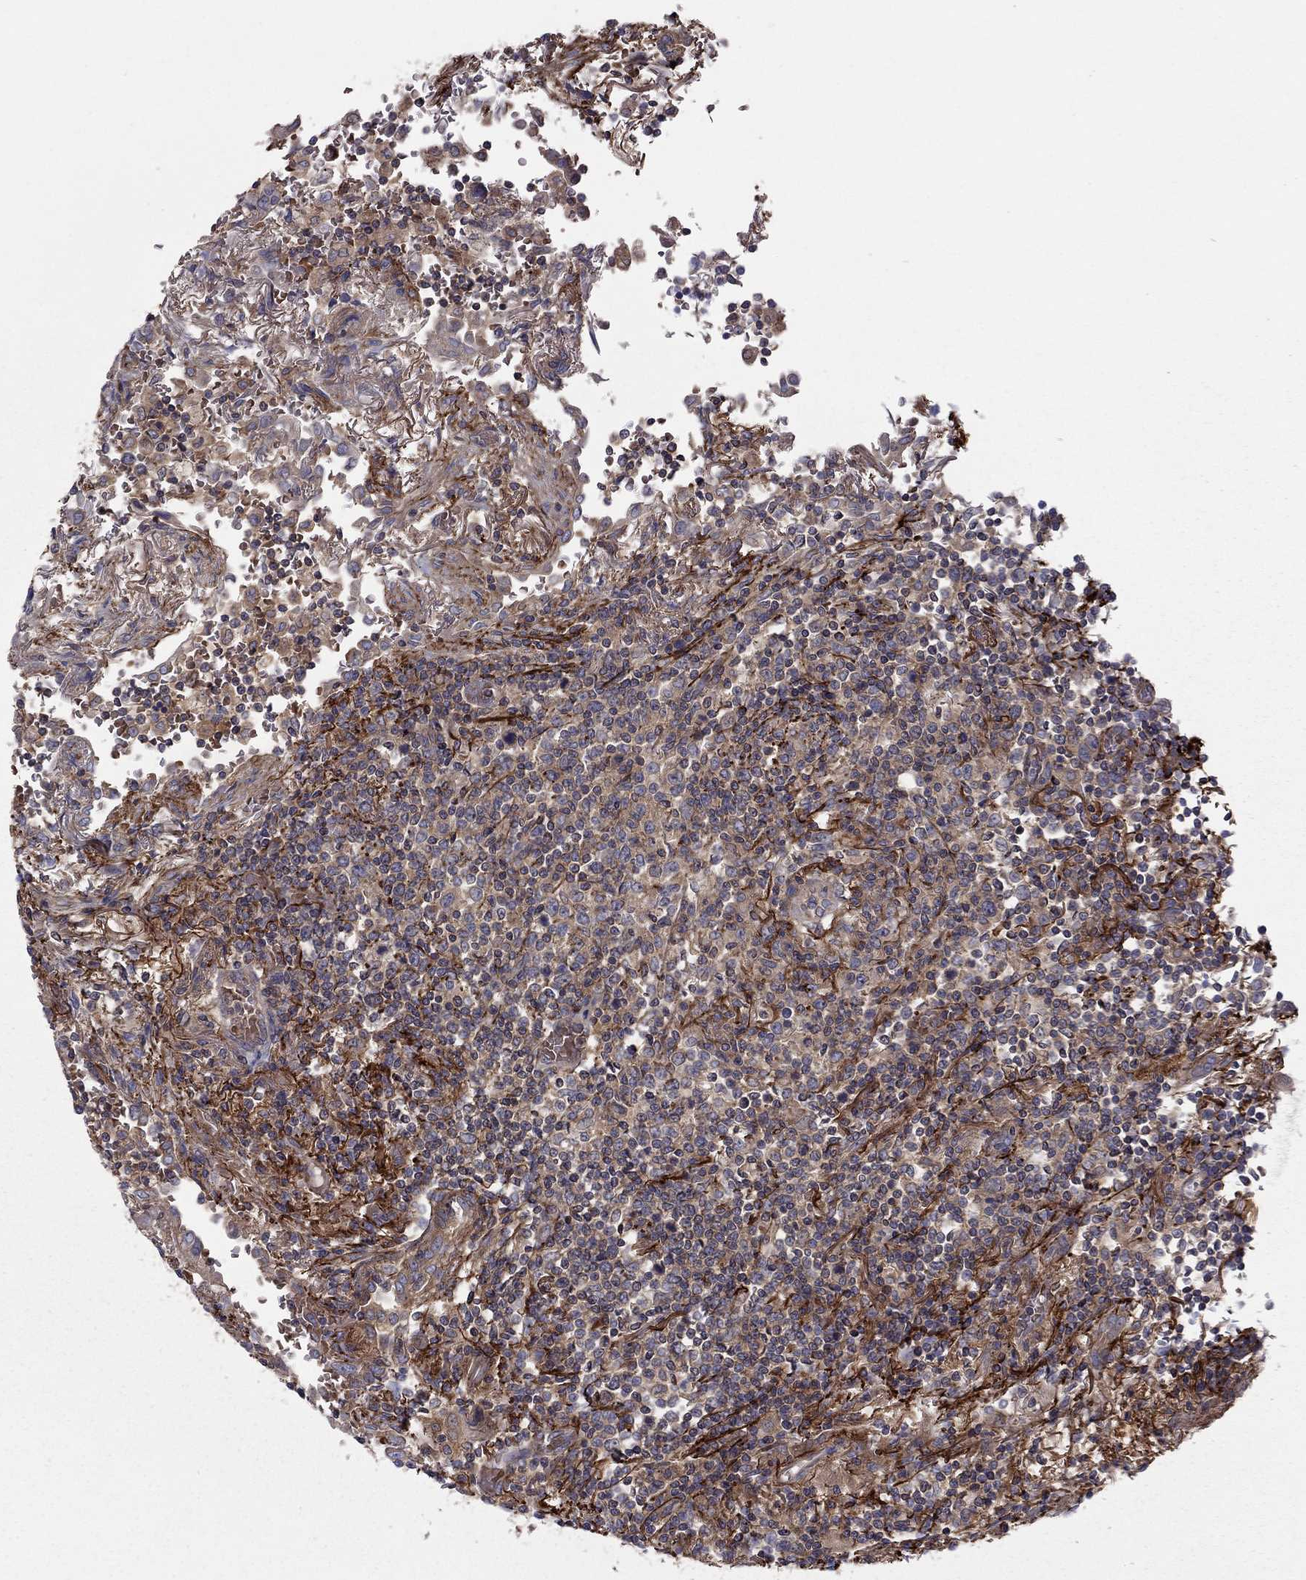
{"staining": {"intensity": "negative", "quantity": "none", "location": "none"}, "tissue": "lymphoma", "cell_type": "Tumor cells", "image_type": "cancer", "snomed": [{"axis": "morphology", "description": "Malignant lymphoma, non-Hodgkin's type, High grade"}, {"axis": "topography", "description": "Lung"}], "caption": "Tumor cells are negative for brown protein staining in lymphoma.", "gene": "RNF123", "patient": {"sex": "male", "age": 79}}